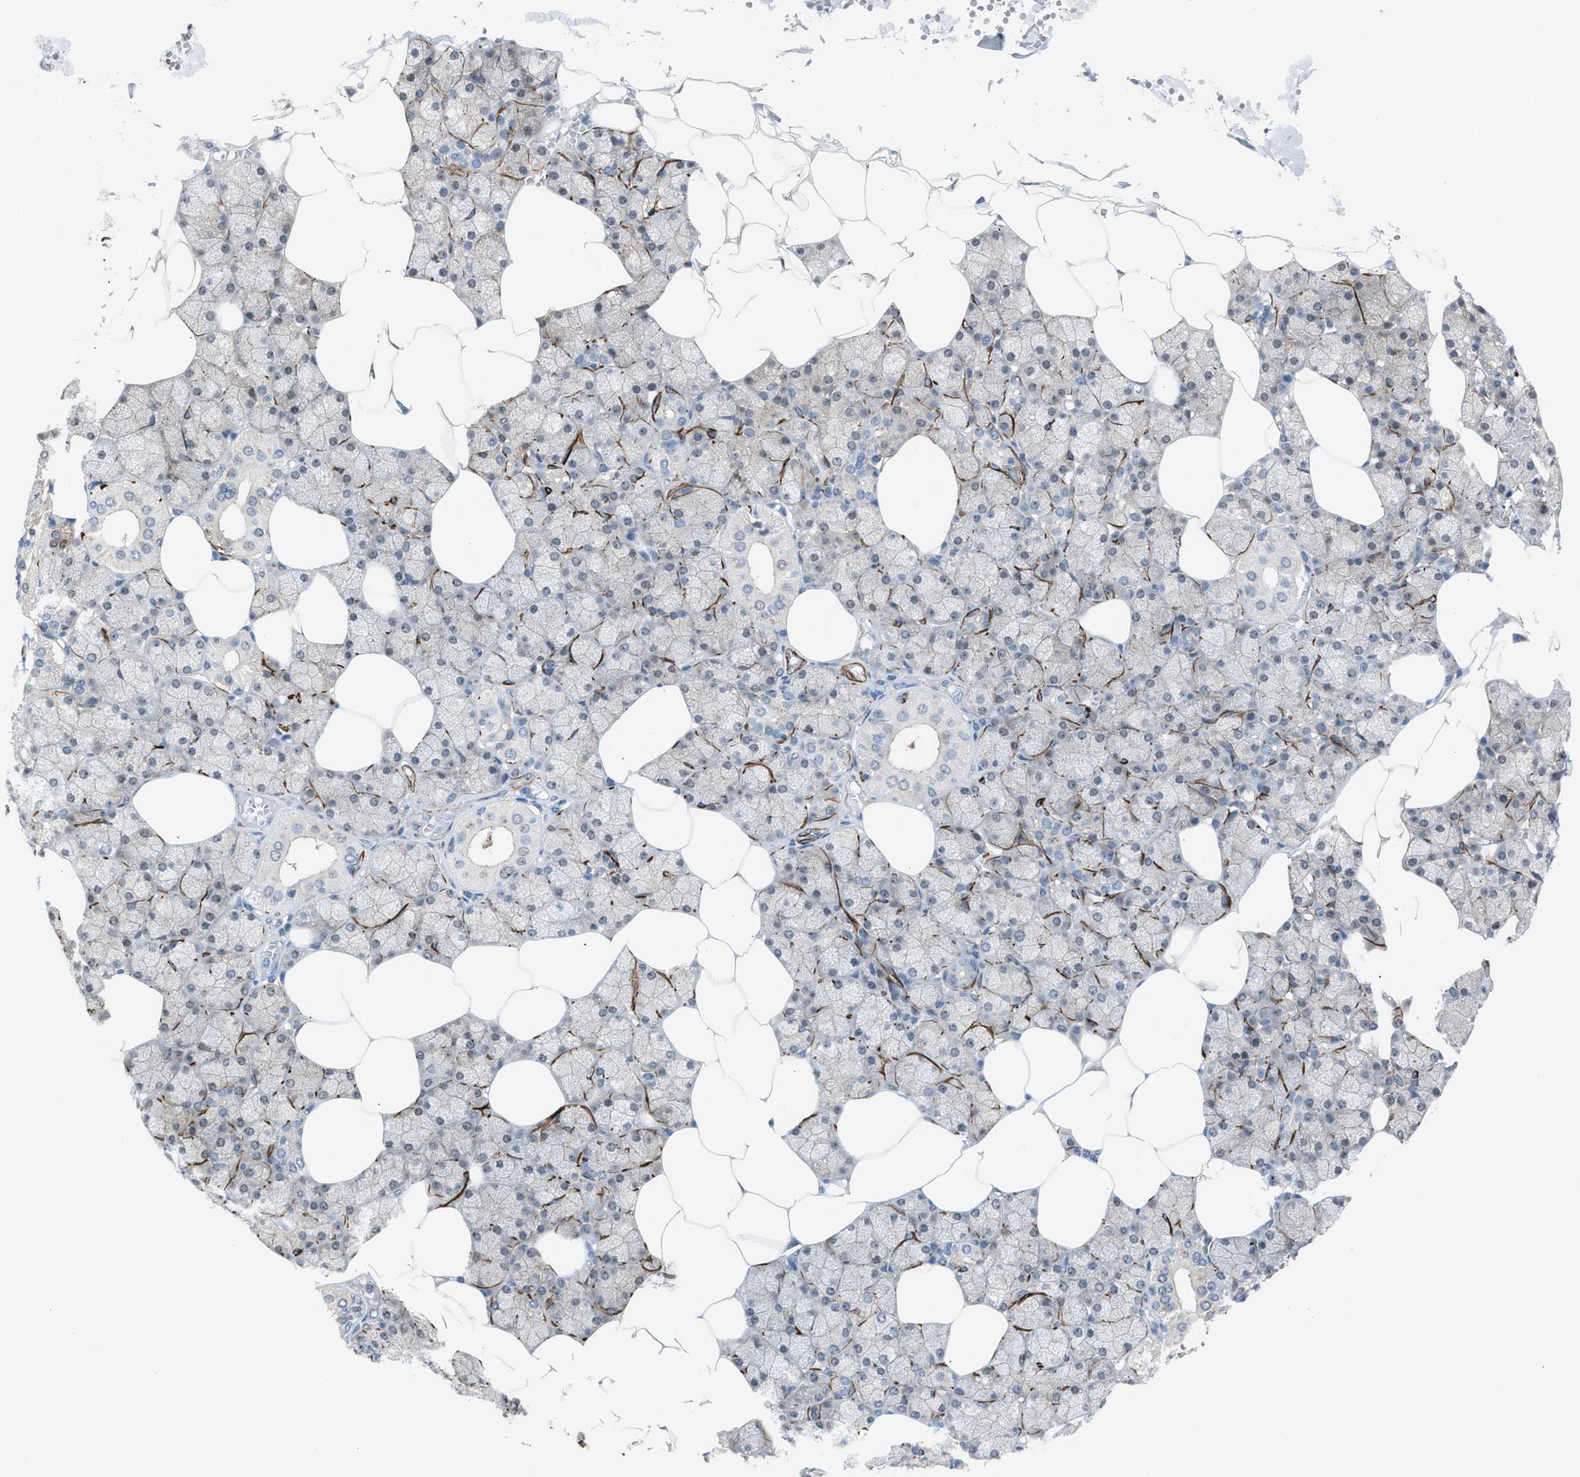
{"staining": {"intensity": "weak", "quantity": "<25%", "location": "cytoplasmic/membranous,nuclear"}, "tissue": "salivary gland", "cell_type": "Glandular cells", "image_type": "normal", "snomed": [{"axis": "morphology", "description": "Normal tissue, NOS"}, {"axis": "topography", "description": "Salivary gland"}], "caption": "A photomicrograph of human salivary gland is negative for staining in glandular cells. The staining is performed using DAB (3,3'-diaminobenzidine) brown chromogen with nuclei counter-stained in using hematoxylin.", "gene": "NQO2", "patient": {"sex": "male", "age": 62}}